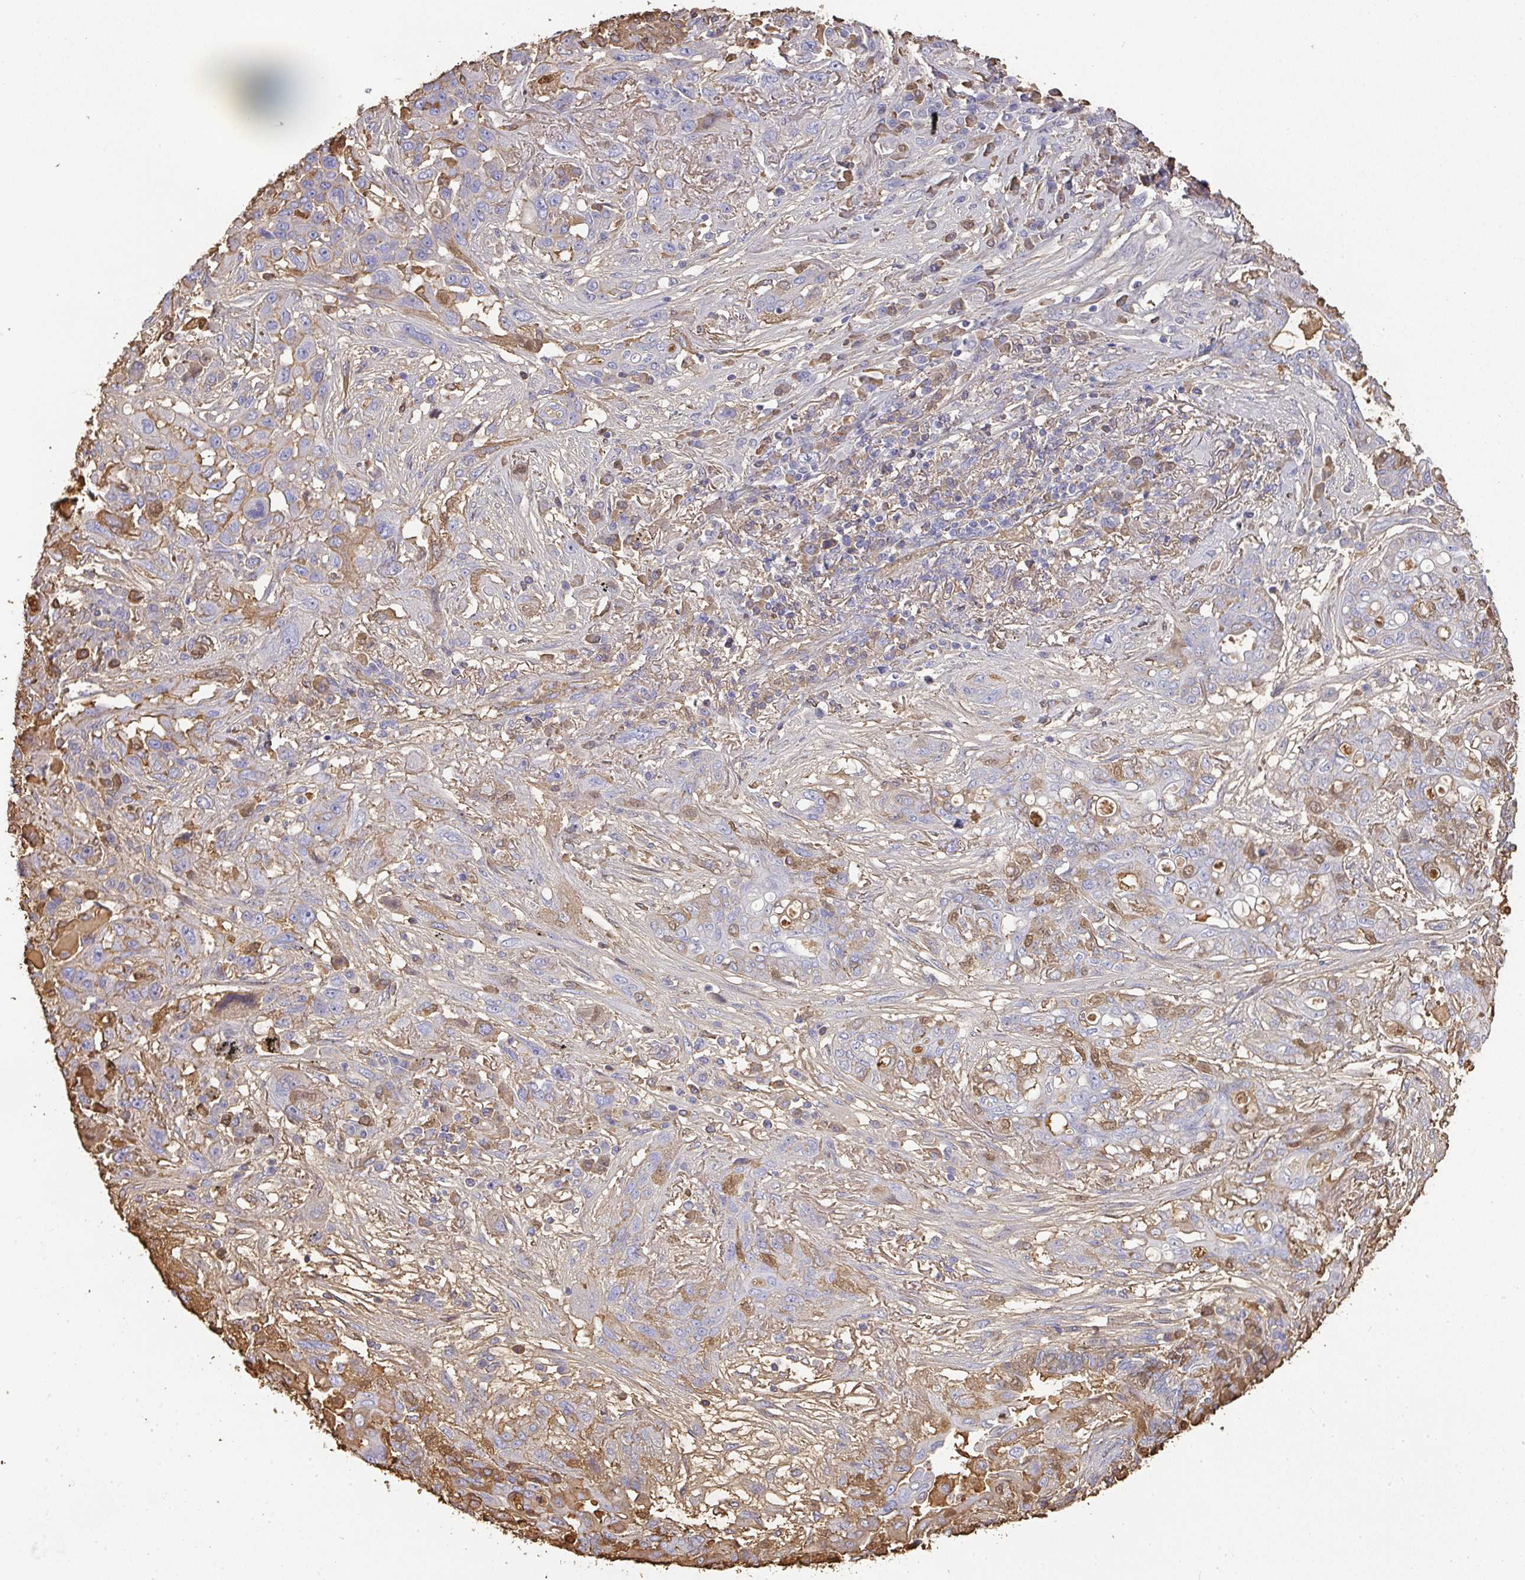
{"staining": {"intensity": "negative", "quantity": "none", "location": "none"}, "tissue": "lung cancer", "cell_type": "Tumor cells", "image_type": "cancer", "snomed": [{"axis": "morphology", "description": "Squamous cell carcinoma, NOS"}, {"axis": "topography", "description": "Lung"}], "caption": "IHC image of neoplastic tissue: human lung squamous cell carcinoma stained with DAB (3,3'-diaminobenzidine) demonstrates no significant protein expression in tumor cells.", "gene": "ALB", "patient": {"sex": "female", "age": 70}}